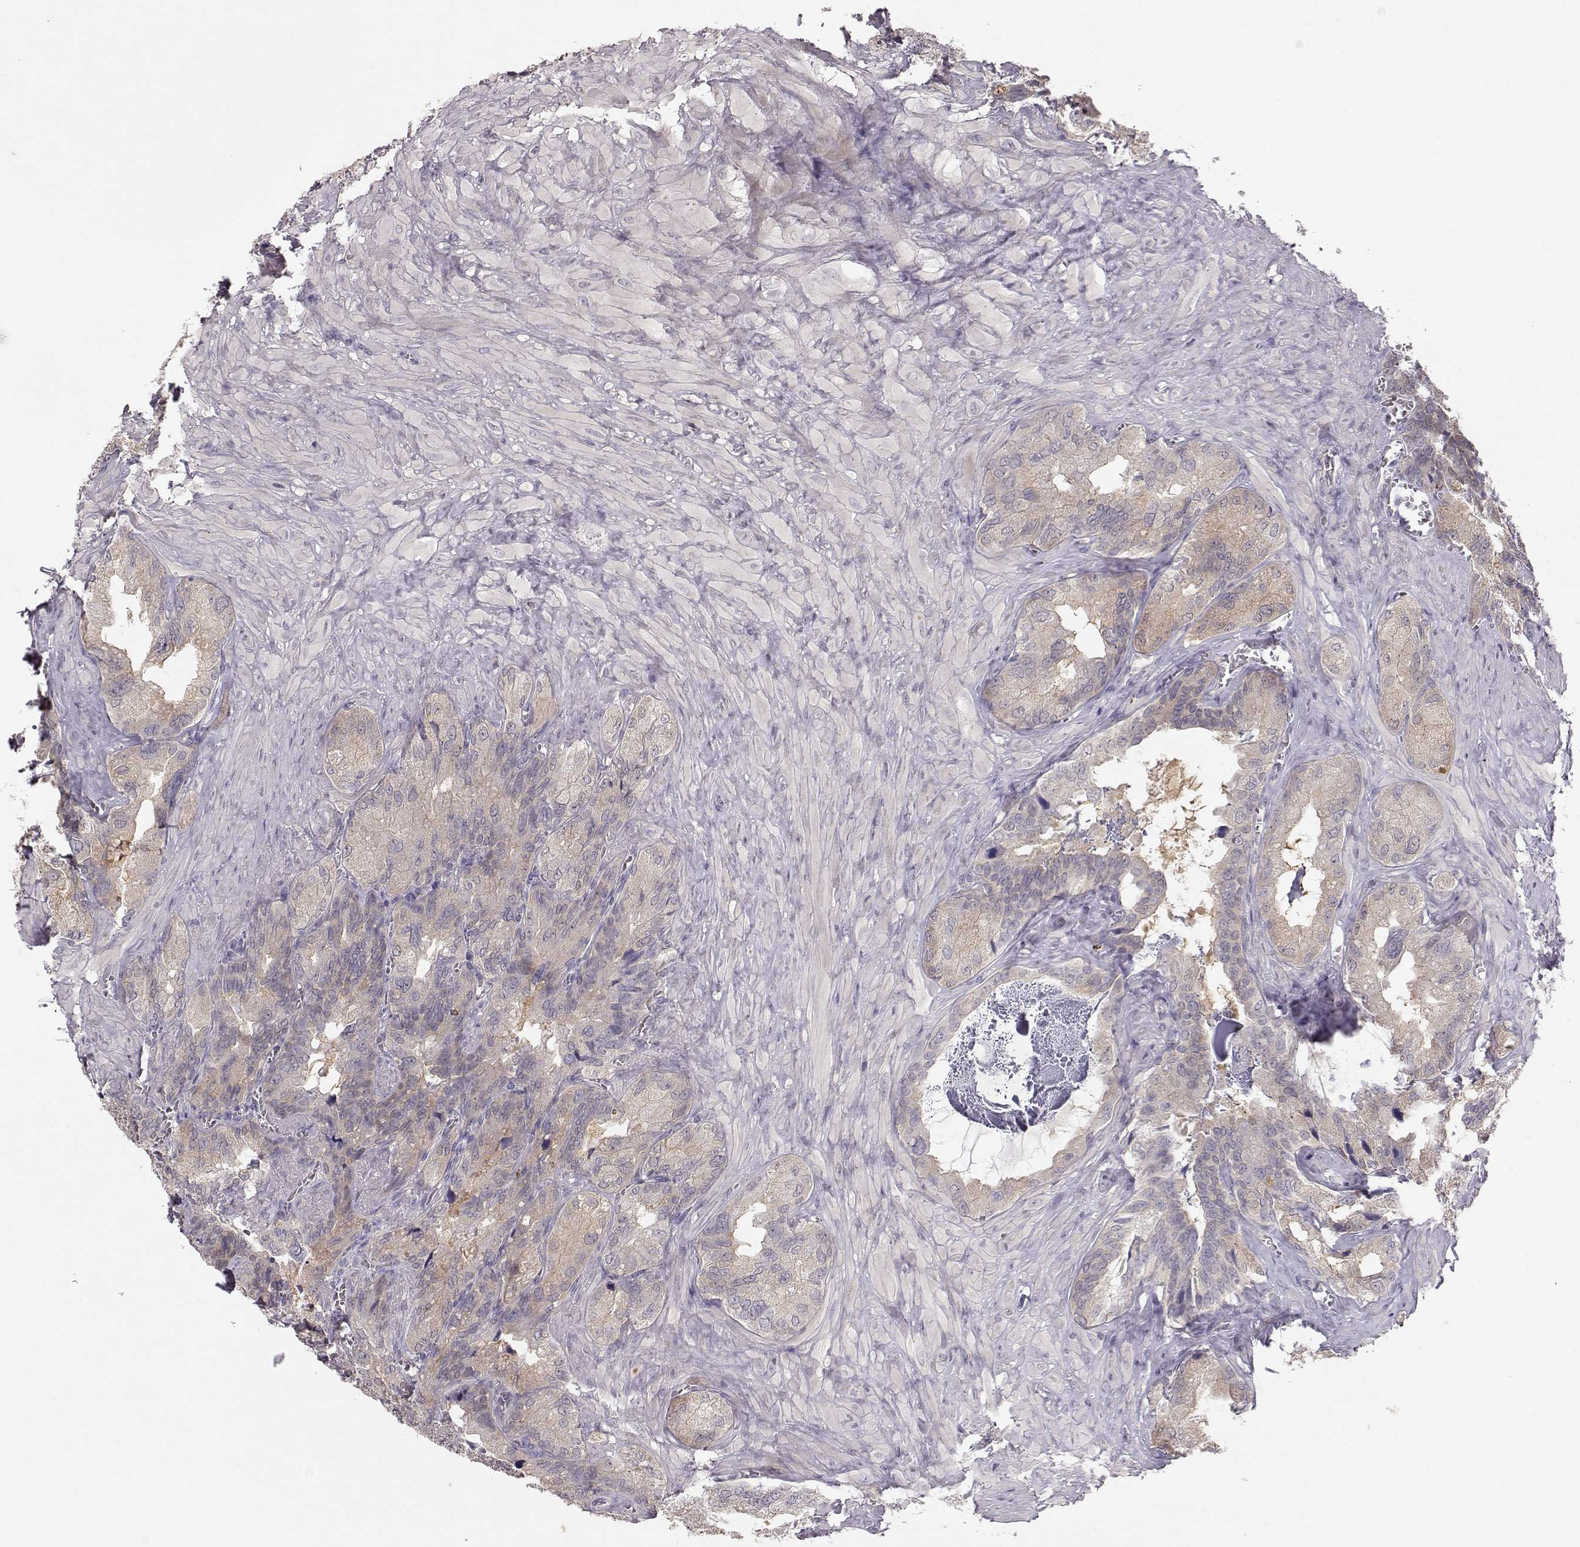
{"staining": {"intensity": "weak", "quantity": ">75%", "location": "cytoplasmic/membranous"}, "tissue": "seminal vesicle", "cell_type": "Glandular cells", "image_type": "normal", "snomed": [{"axis": "morphology", "description": "Normal tissue, NOS"}, {"axis": "topography", "description": "Seminal veicle"}], "caption": "IHC (DAB (3,3'-diaminobenzidine)) staining of unremarkable human seminal vesicle shows weak cytoplasmic/membranous protein expression in approximately >75% of glandular cells. (IHC, brightfield microscopy, high magnification).", "gene": "ARHGAP8", "patient": {"sex": "male", "age": 72}}